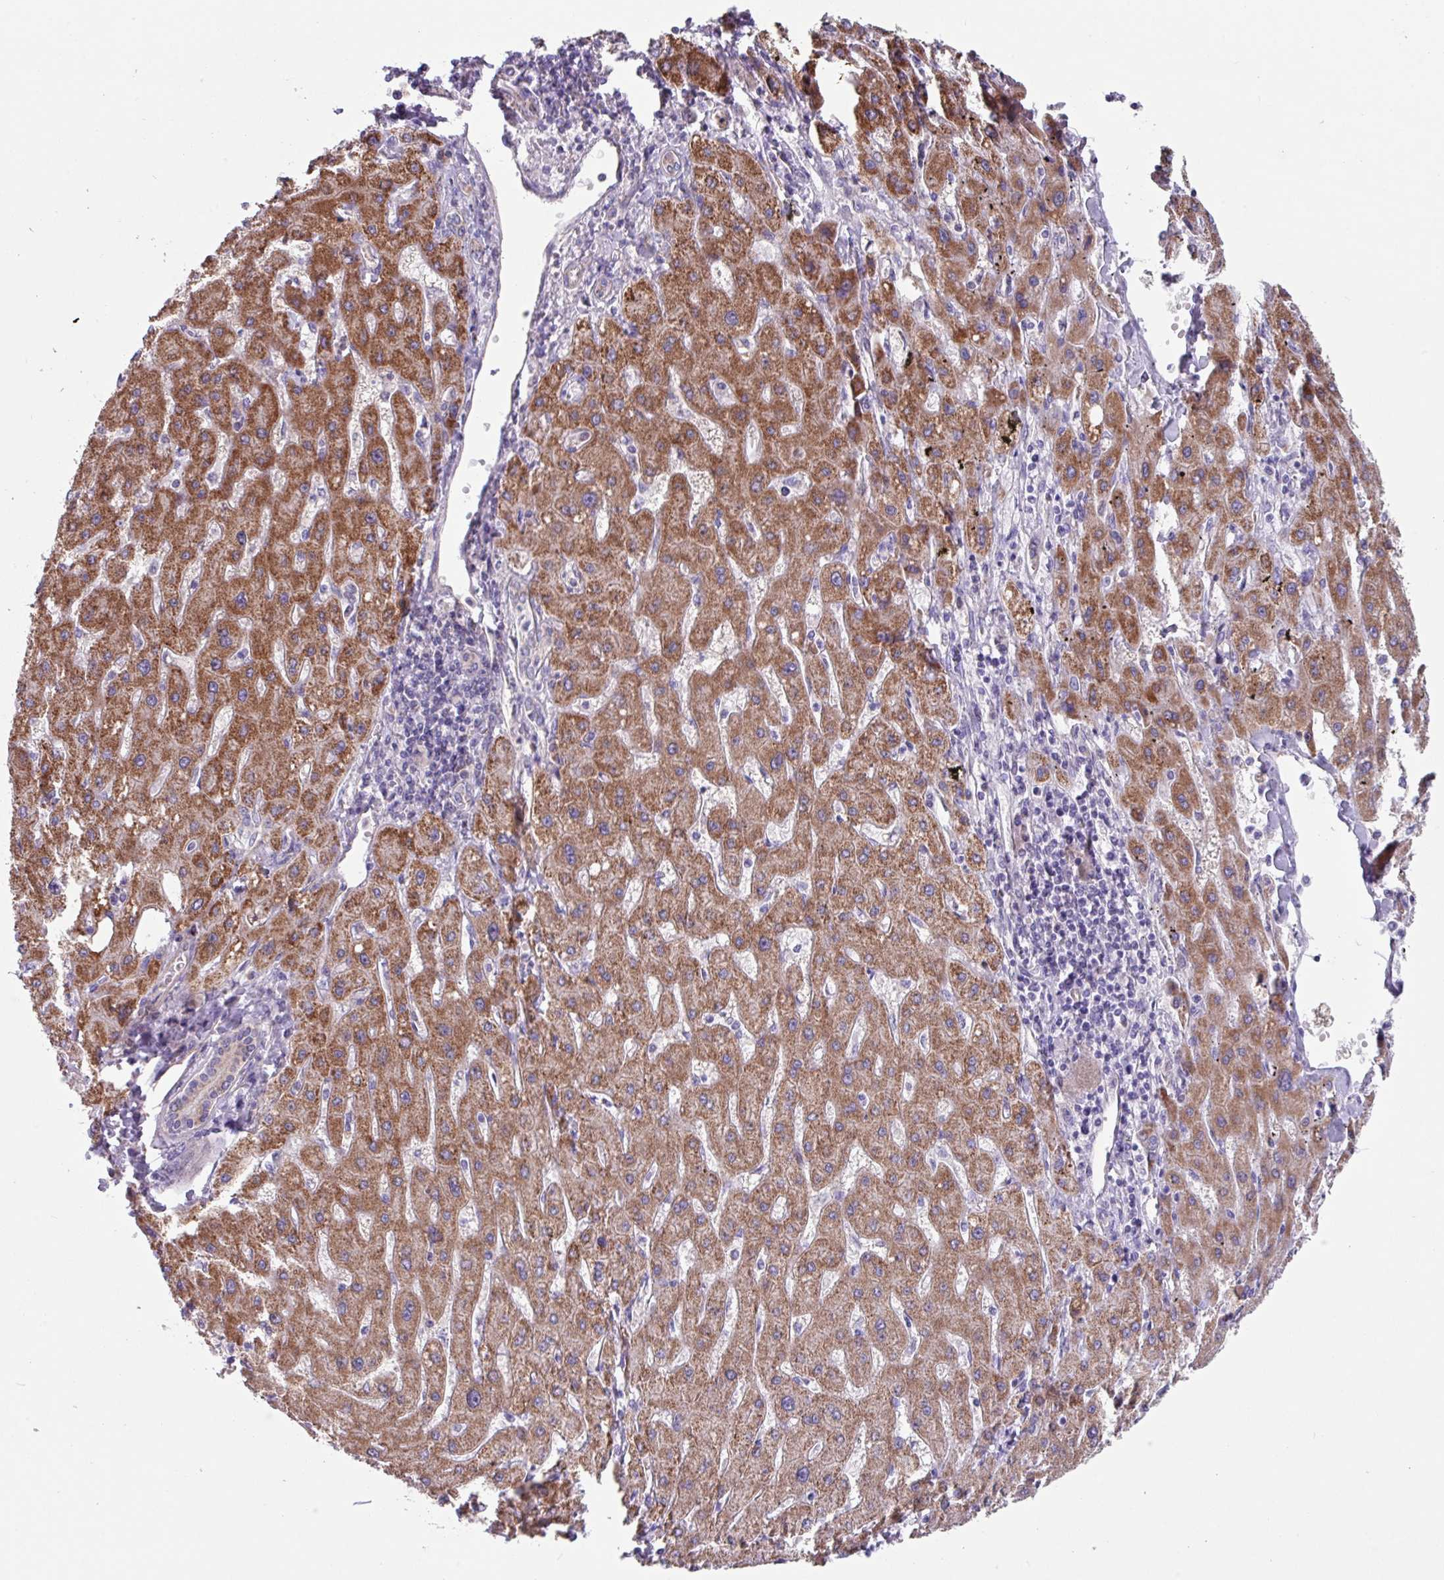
{"staining": {"intensity": "moderate", "quantity": ">75%", "location": "cytoplasmic/membranous"}, "tissue": "liver cancer", "cell_type": "Tumor cells", "image_type": "cancer", "snomed": [{"axis": "morphology", "description": "Carcinoma, Hepatocellular, NOS"}, {"axis": "topography", "description": "Liver"}], "caption": "The image demonstrates immunohistochemical staining of liver hepatocellular carcinoma. There is moderate cytoplasmic/membranous staining is present in approximately >75% of tumor cells.", "gene": "OTULIN", "patient": {"sex": "male", "age": 72}}